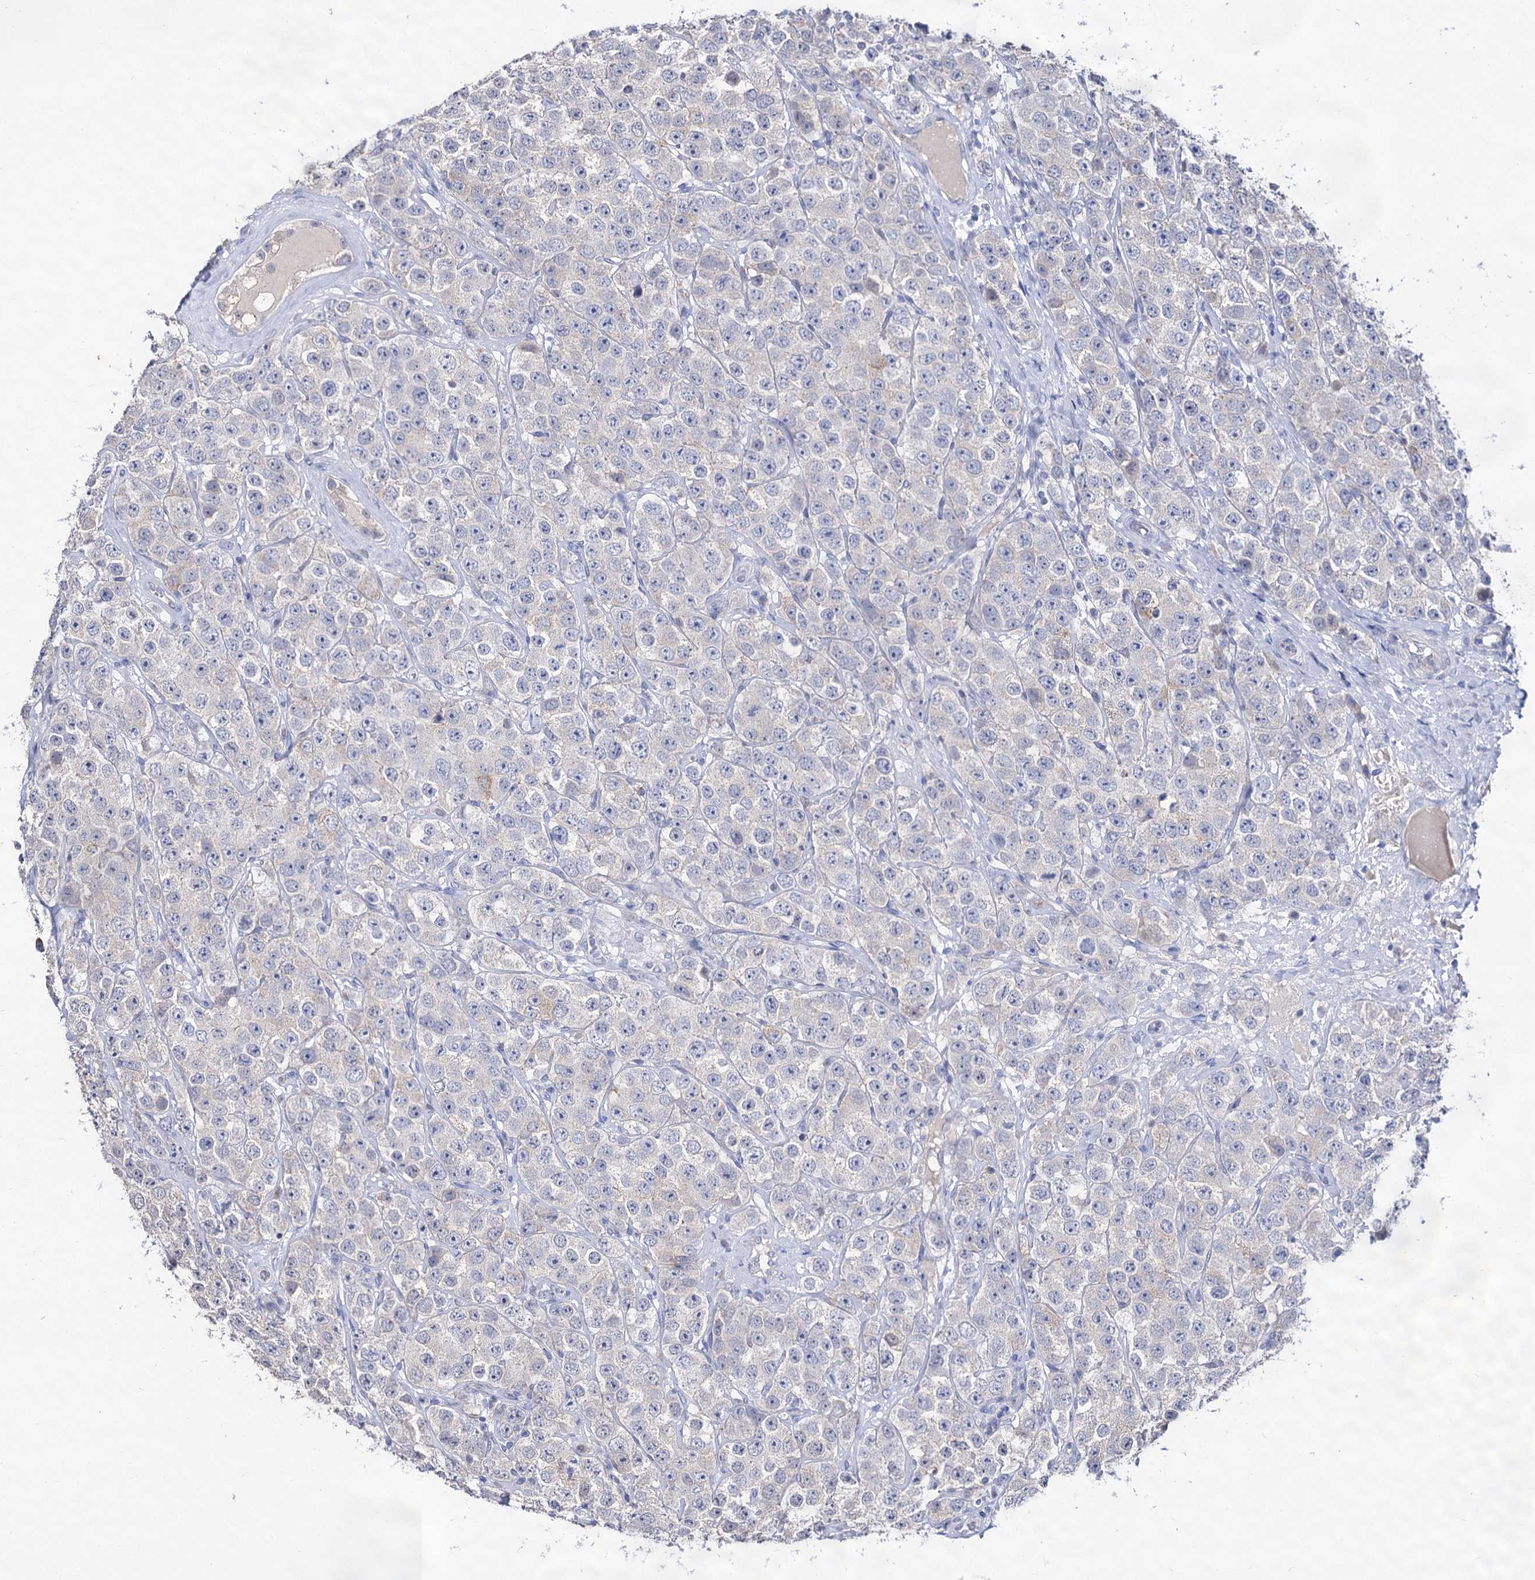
{"staining": {"intensity": "negative", "quantity": "none", "location": "none"}, "tissue": "testis cancer", "cell_type": "Tumor cells", "image_type": "cancer", "snomed": [{"axis": "morphology", "description": "Seminoma, NOS"}, {"axis": "topography", "description": "Testis"}], "caption": "Tumor cells are negative for protein expression in human testis cancer (seminoma). (DAB immunohistochemistry with hematoxylin counter stain).", "gene": "ARFIP2", "patient": {"sex": "male", "age": 28}}